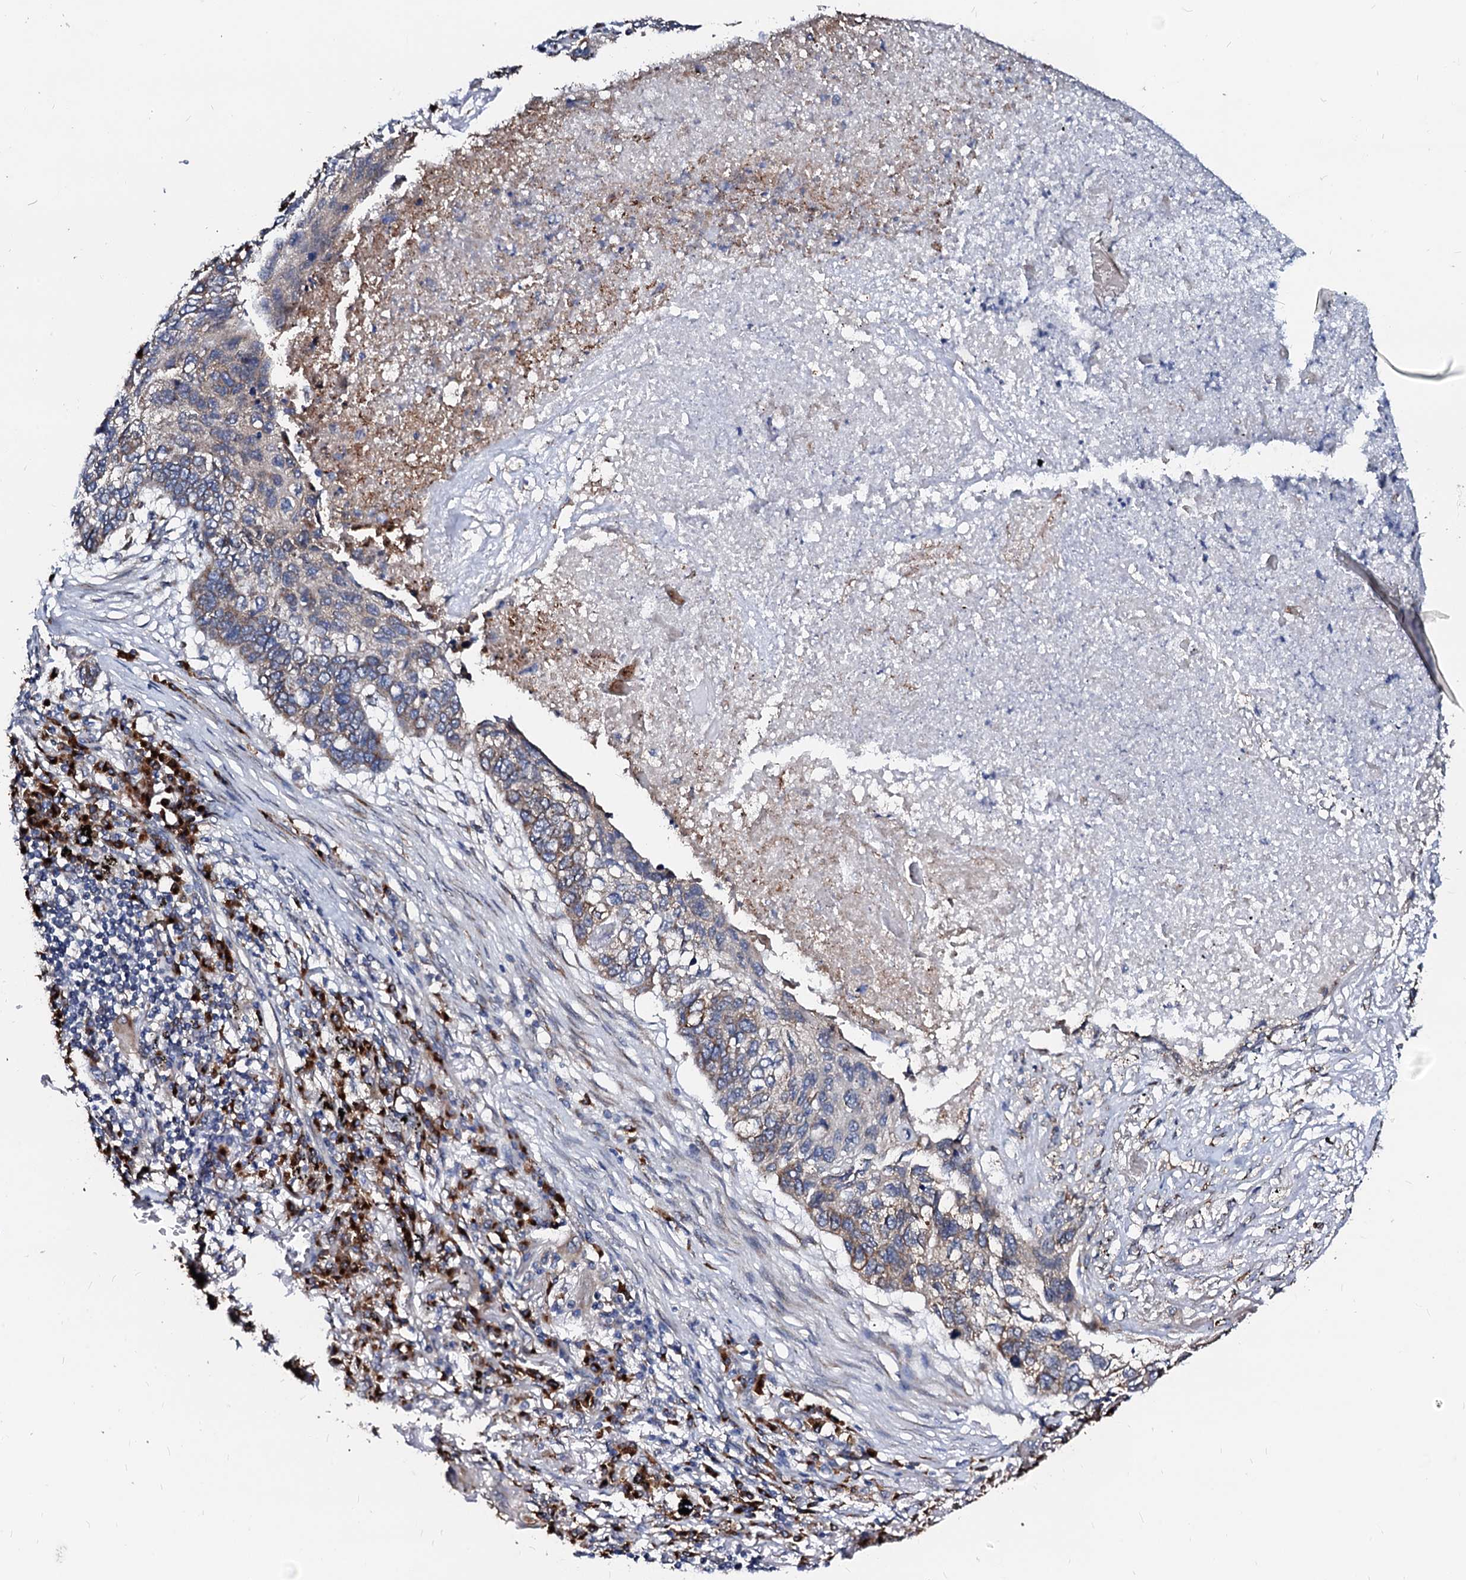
{"staining": {"intensity": "weak", "quantity": "<25%", "location": "cytoplasmic/membranous"}, "tissue": "lung cancer", "cell_type": "Tumor cells", "image_type": "cancer", "snomed": [{"axis": "morphology", "description": "Squamous cell carcinoma, NOS"}, {"axis": "topography", "description": "Lung"}], "caption": "Protein analysis of squamous cell carcinoma (lung) displays no significant expression in tumor cells. (DAB immunohistochemistry (IHC), high magnification).", "gene": "LMAN1", "patient": {"sex": "female", "age": 63}}